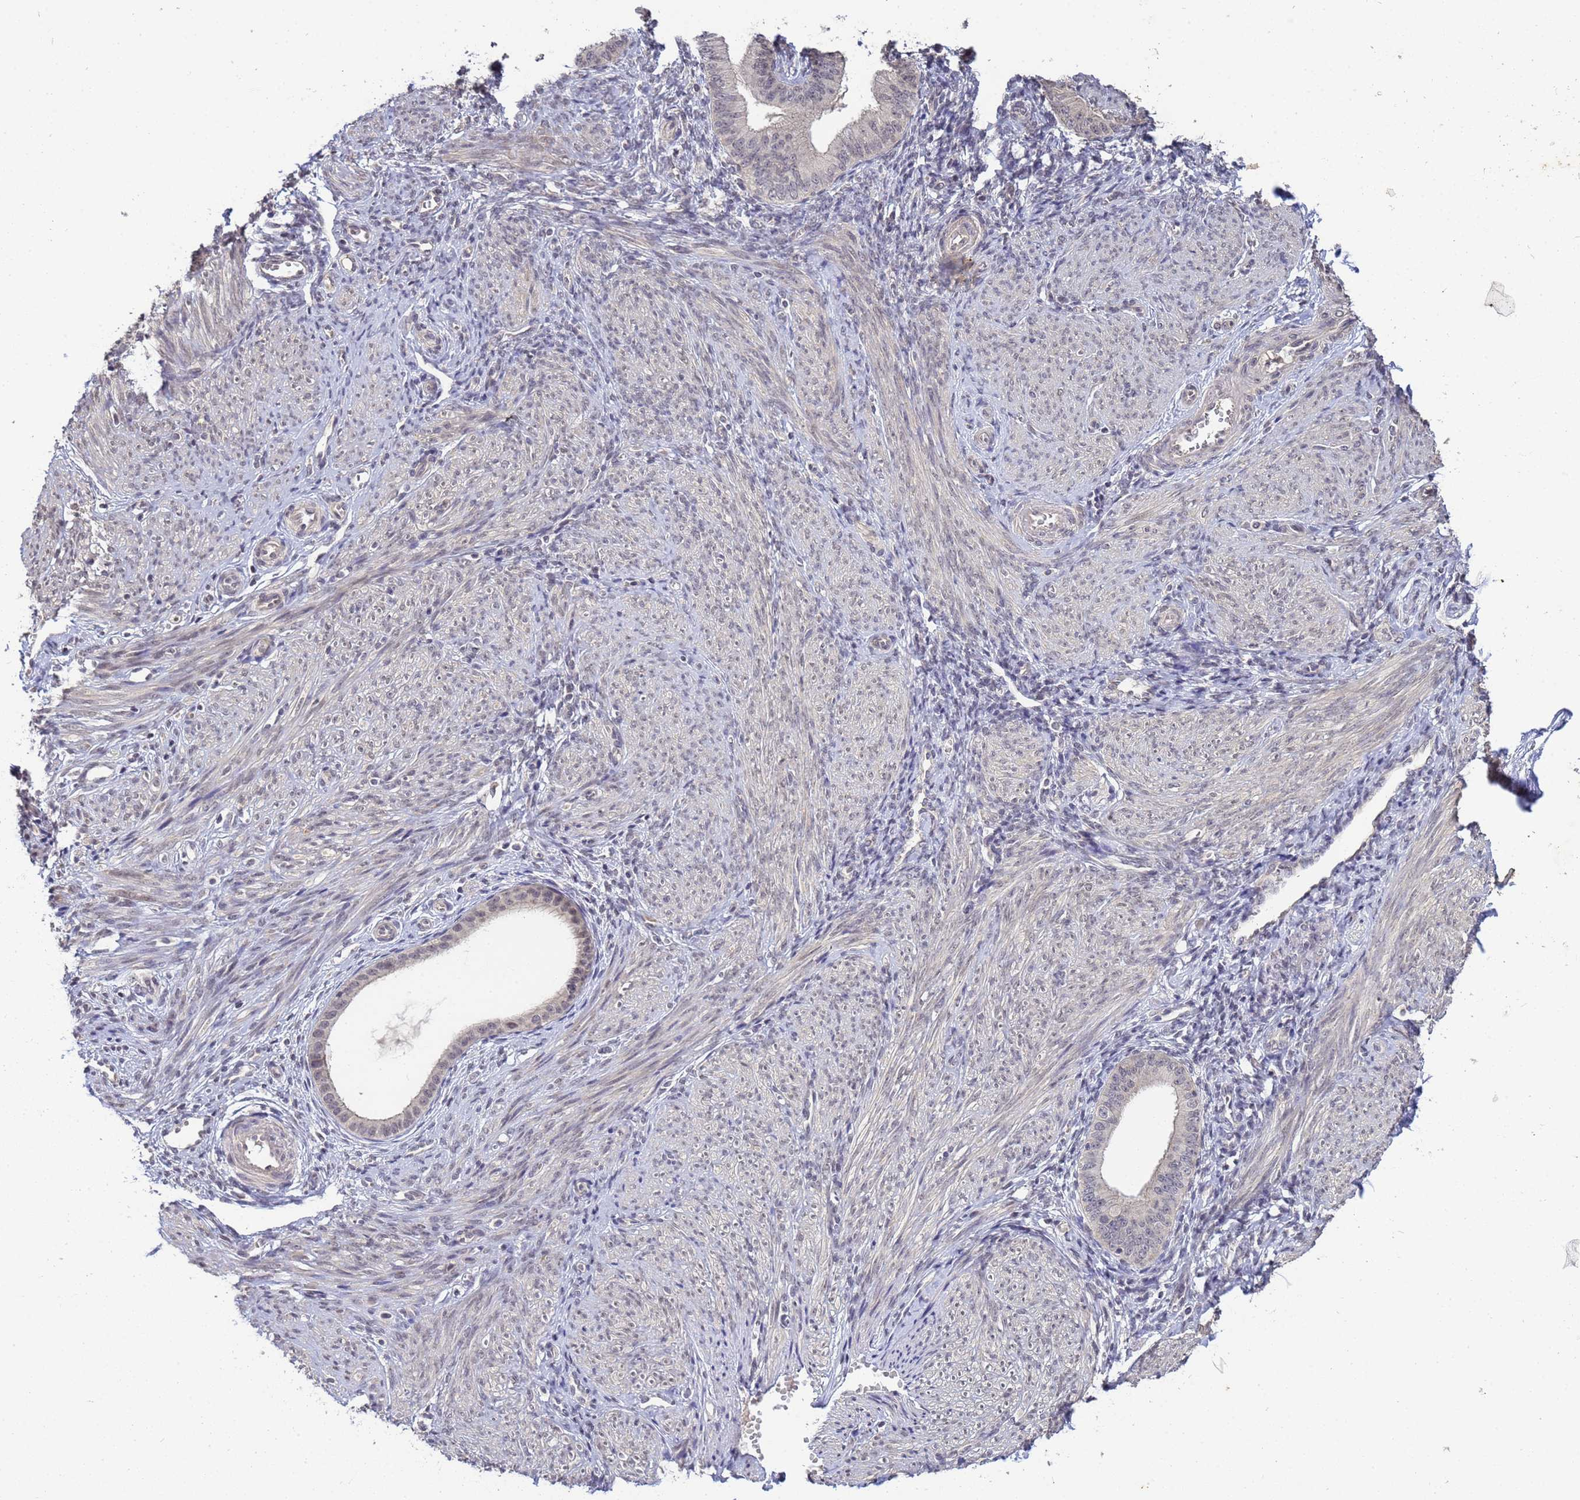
{"staining": {"intensity": "negative", "quantity": "none", "location": "none"}, "tissue": "endometrium", "cell_type": "Cells in endometrial stroma", "image_type": "normal", "snomed": [{"axis": "morphology", "description": "Normal tissue, NOS"}, {"axis": "topography", "description": "Endometrium"}], "caption": "Immunohistochemistry (IHC) micrograph of normal endometrium stained for a protein (brown), which exhibits no staining in cells in endometrial stroma. (DAB immunohistochemistry (IHC) with hematoxylin counter stain).", "gene": "MYL7", "patient": {"sex": "female", "age": 49}}